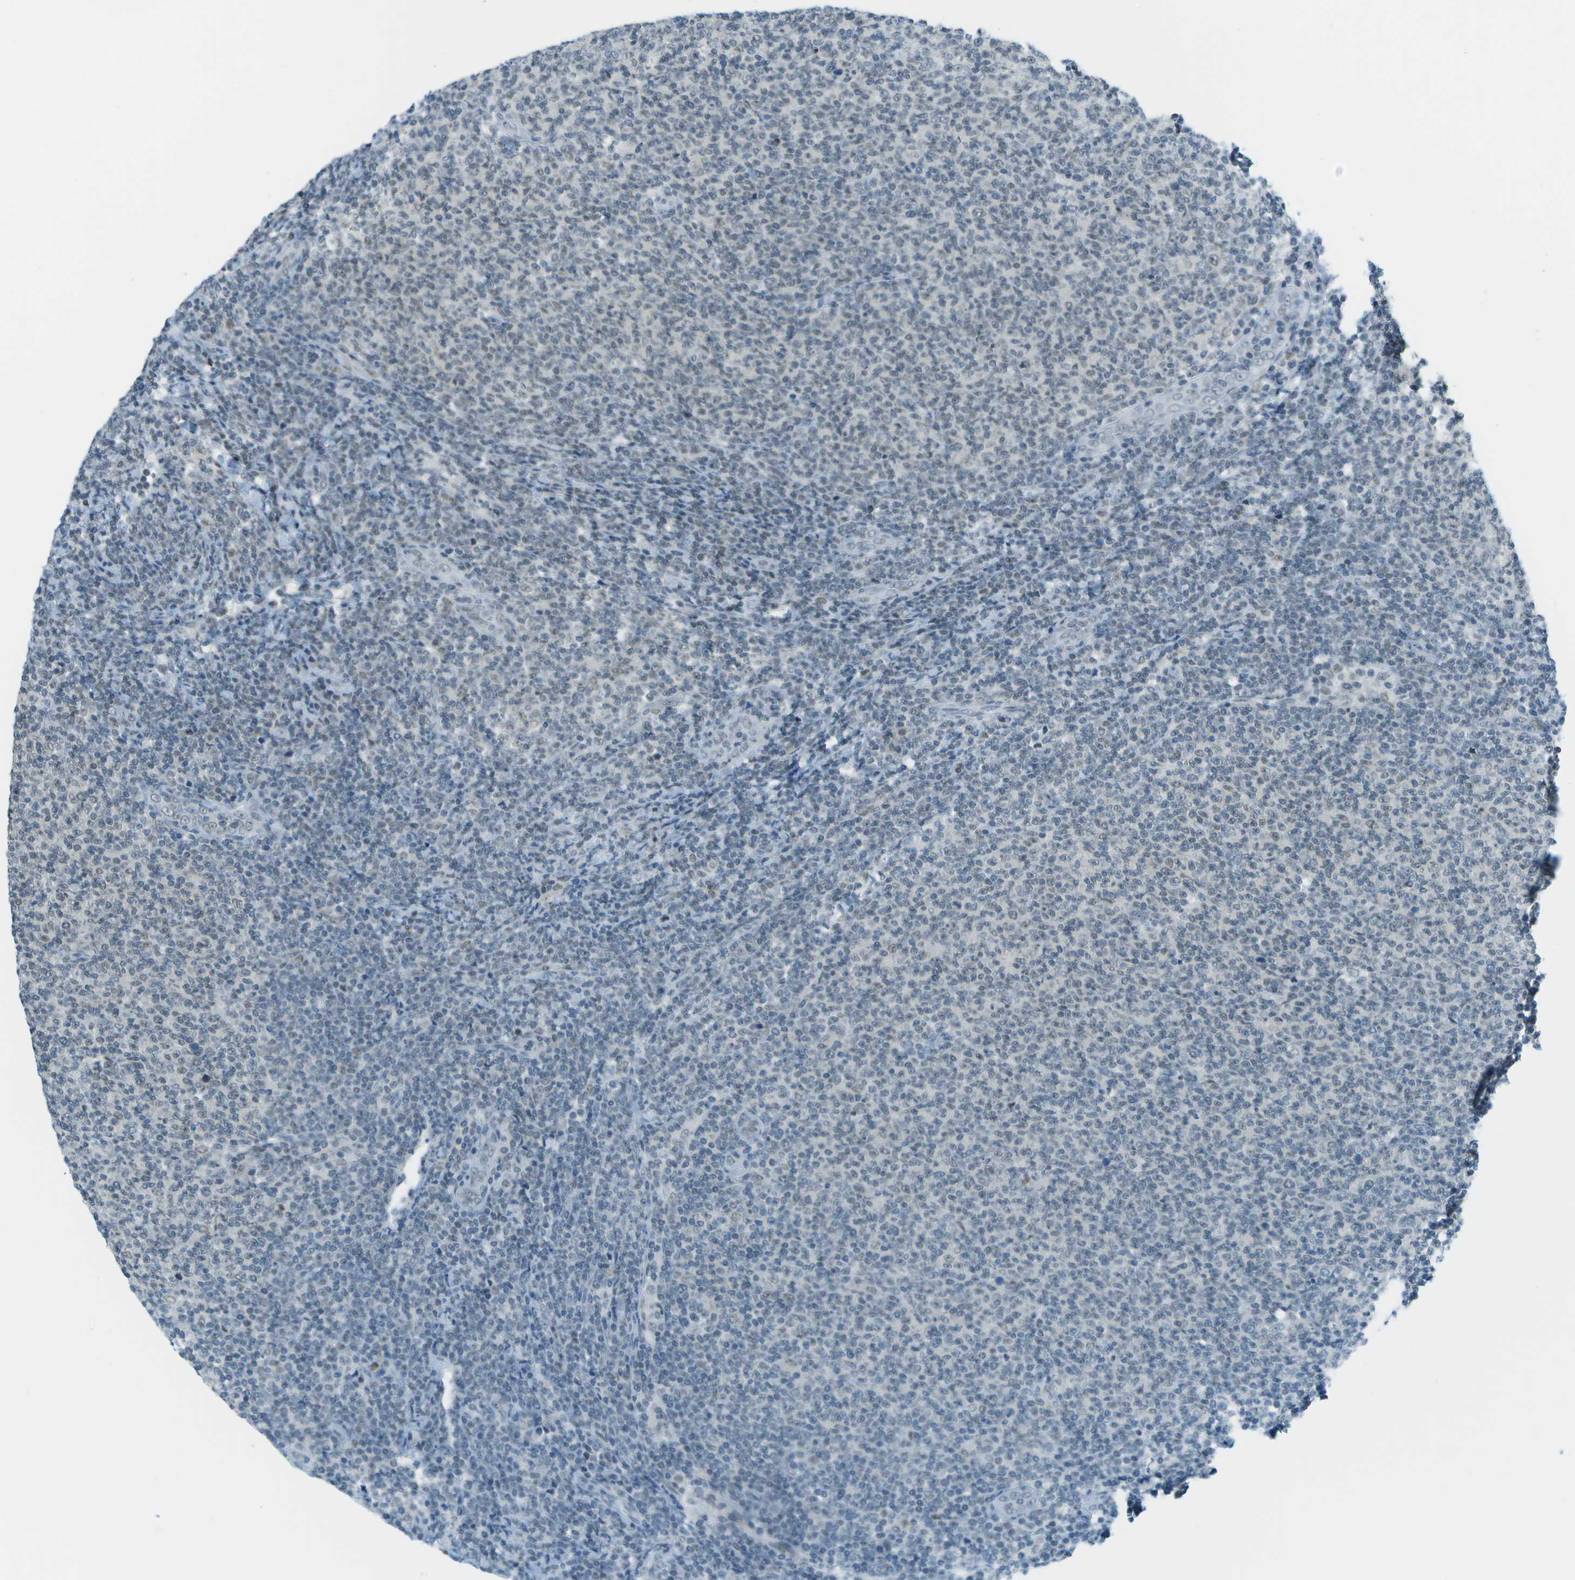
{"staining": {"intensity": "weak", "quantity": "<25%", "location": "nuclear"}, "tissue": "lymphoma", "cell_type": "Tumor cells", "image_type": "cancer", "snomed": [{"axis": "morphology", "description": "Malignant lymphoma, non-Hodgkin's type, Low grade"}, {"axis": "topography", "description": "Lymph node"}], "caption": "High power microscopy image of an immunohistochemistry micrograph of low-grade malignant lymphoma, non-Hodgkin's type, revealing no significant staining in tumor cells.", "gene": "NEK11", "patient": {"sex": "male", "age": 66}}